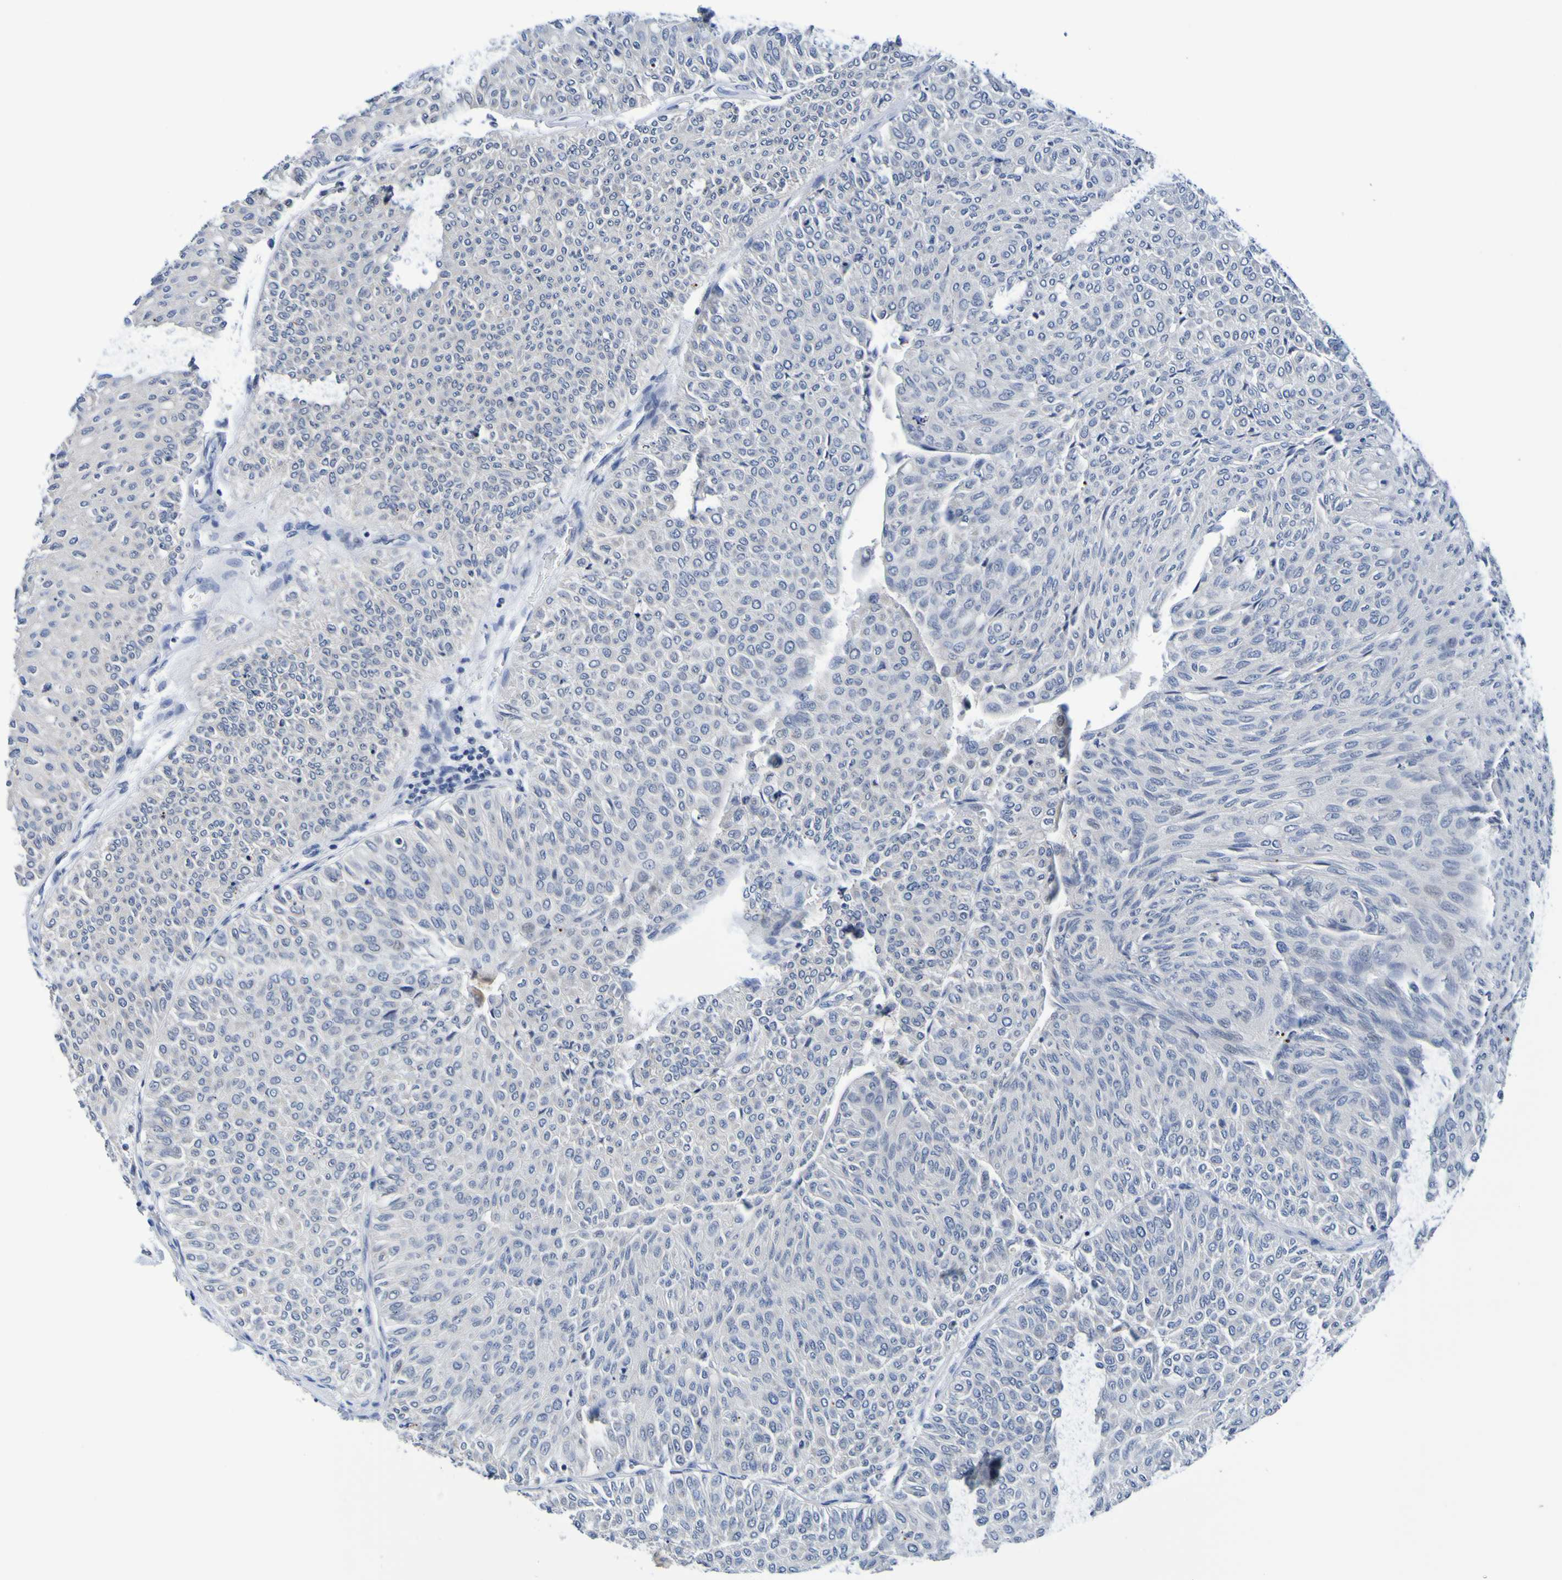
{"staining": {"intensity": "negative", "quantity": "none", "location": "none"}, "tissue": "urothelial cancer", "cell_type": "Tumor cells", "image_type": "cancer", "snomed": [{"axis": "morphology", "description": "Urothelial carcinoma, Low grade"}, {"axis": "topography", "description": "Urinary bladder"}], "caption": "High power microscopy photomicrograph of an immunohistochemistry image of urothelial cancer, revealing no significant expression in tumor cells.", "gene": "VMA21", "patient": {"sex": "male", "age": 78}}